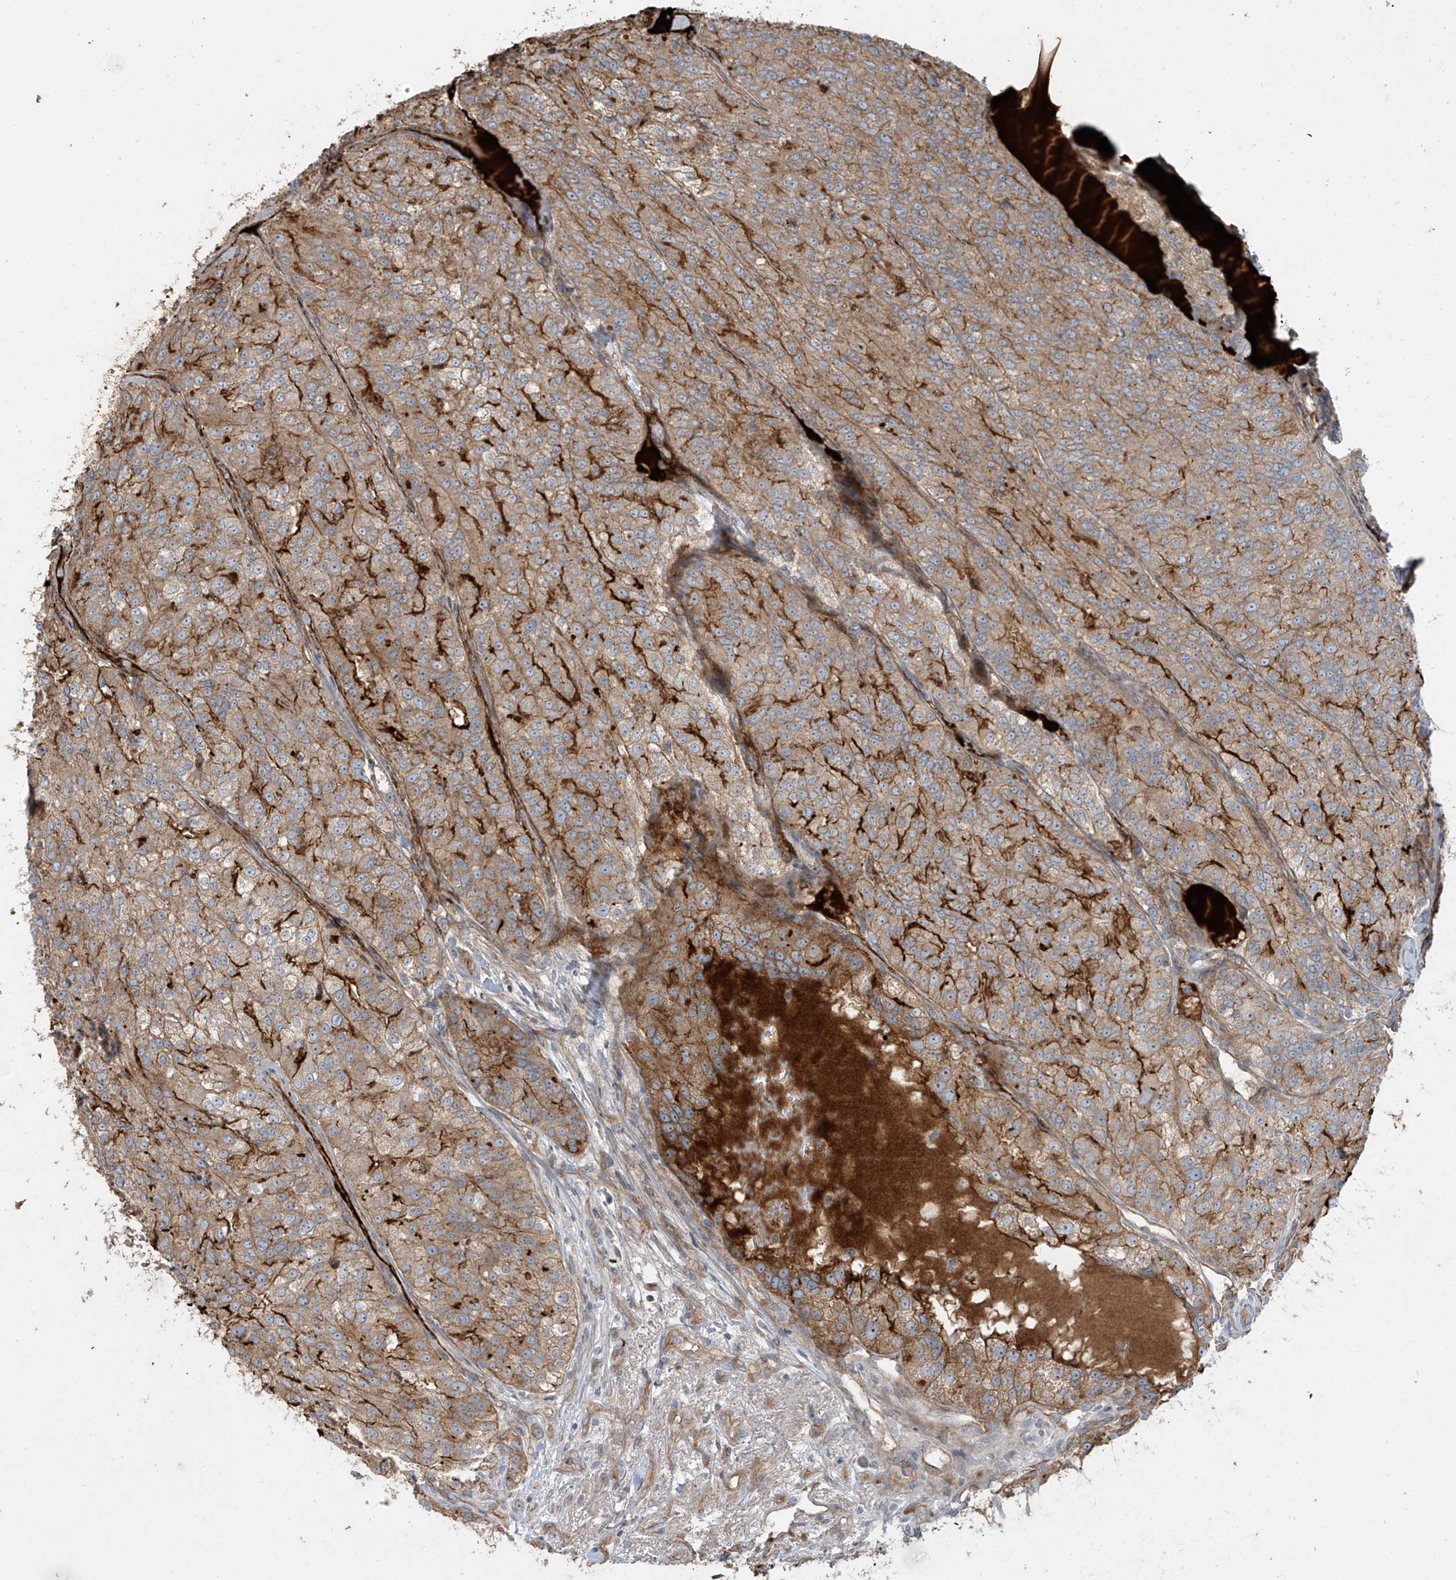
{"staining": {"intensity": "moderate", "quantity": ">75%", "location": "cytoplasmic/membranous"}, "tissue": "renal cancer", "cell_type": "Tumor cells", "image_type": "cancer", "snomed": [{"axis": "morphology", "description": "Adenocarcinoma, NOS"}, {"axis": "topography", "description": "Kidney"}], "caption": "Immunohistochemical staining of renal adenocarcinoma shows medium levels of moderate cytoplasmic/membranous positivity in about >75% of tumor cells.", "gene": "ABTB1", "patient": {"sex": "female", "age": 63}}